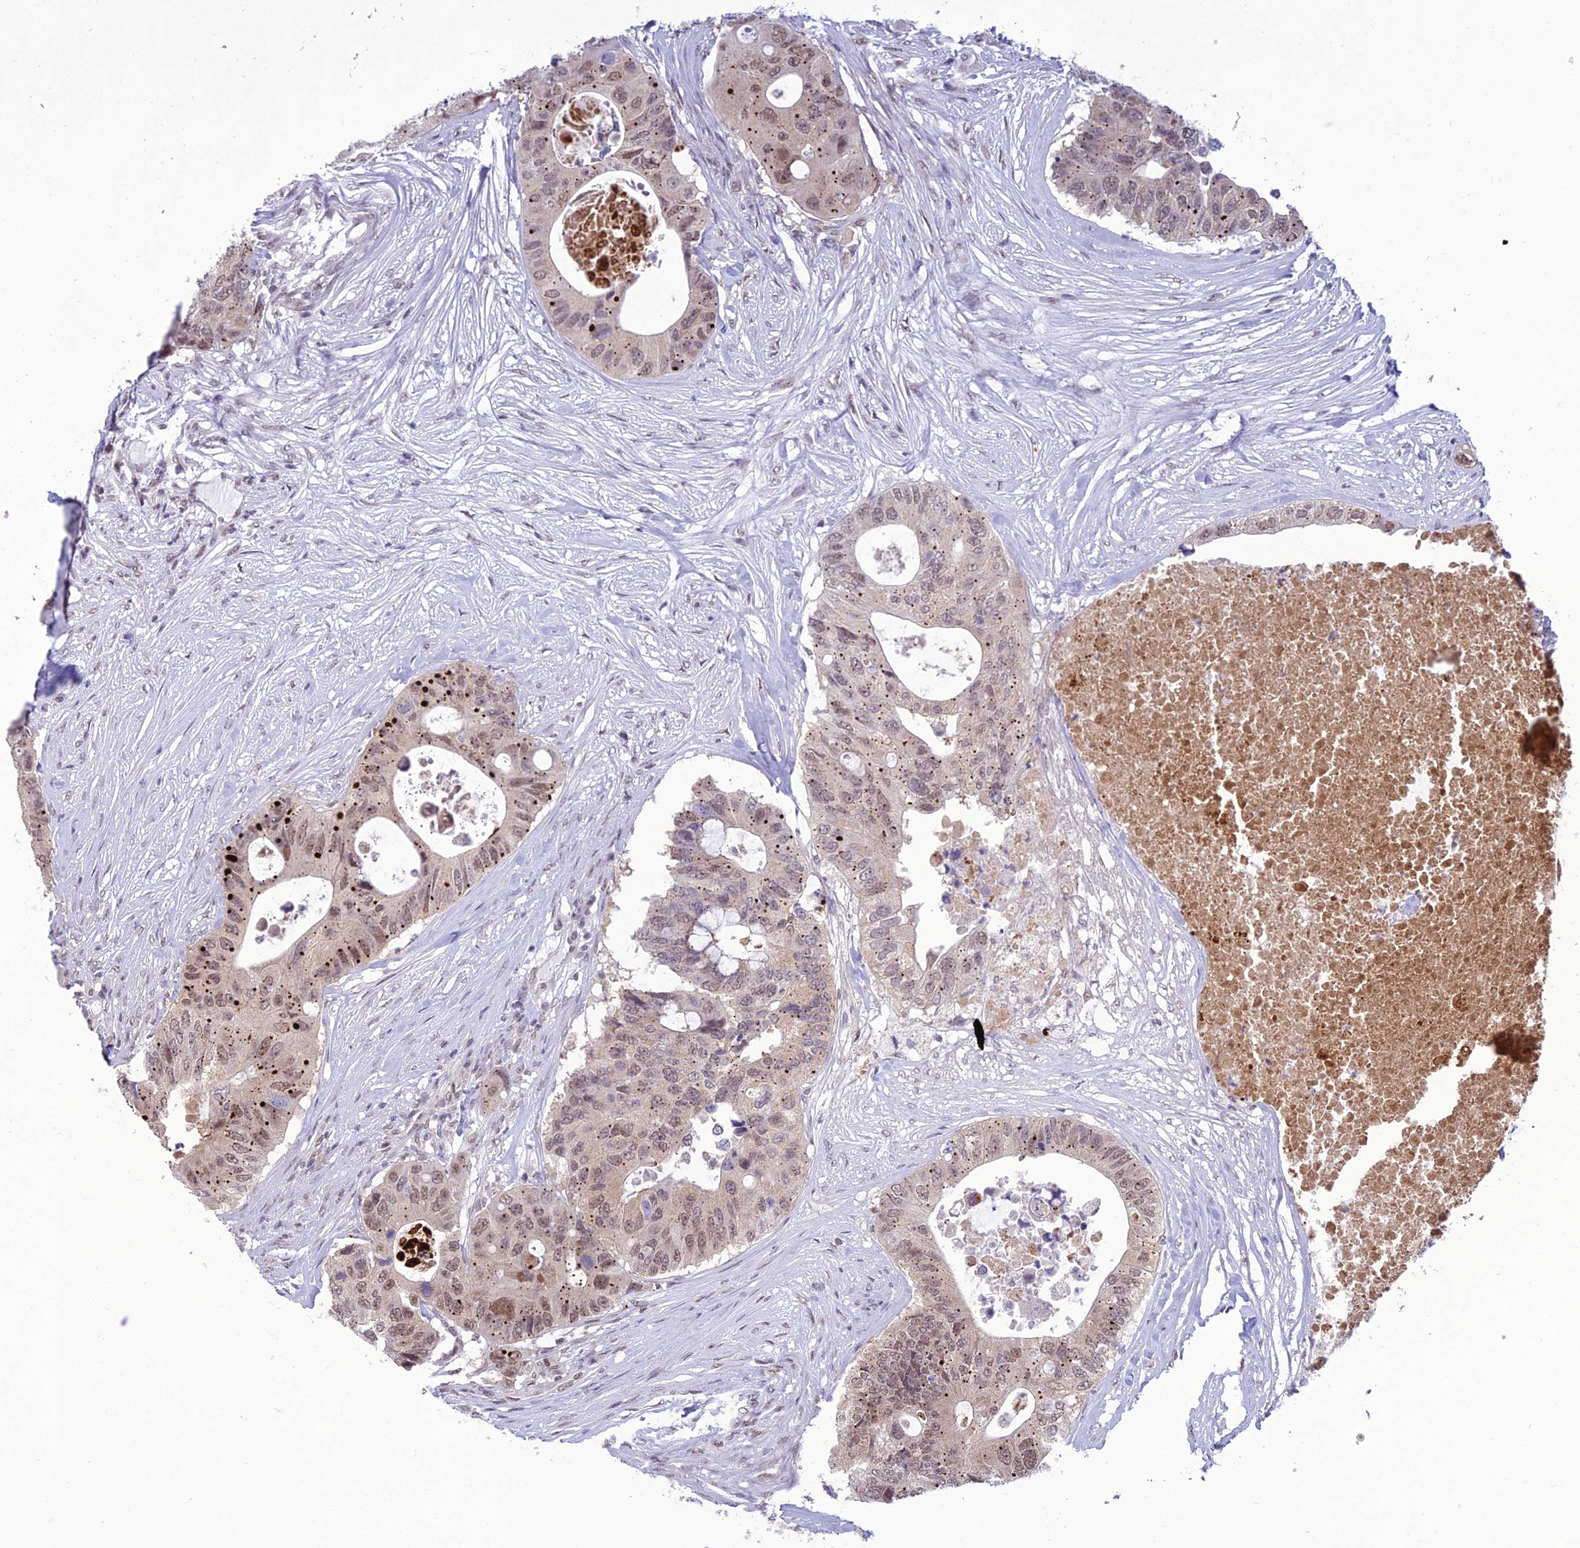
{"staining": {"intensity": "weak", "quantity": ">75%", "location": "nuclear"}, "tissue": "colorectal cancer", "cell_type": "Tumor cells", "image_type": "cancer", "snomed": [{"axis": "morphology", "description": "Adenocarcinoma, NOS"}, {"axis": "topography", "description": "Colon"}], "caption": "The immunohistochemical stain shows weak nuclear staining in tumor cells of colorectal adenocarcinoma tissue.", "gene": "RANBP3", "patient": {"sex": "male", "age": 71}}